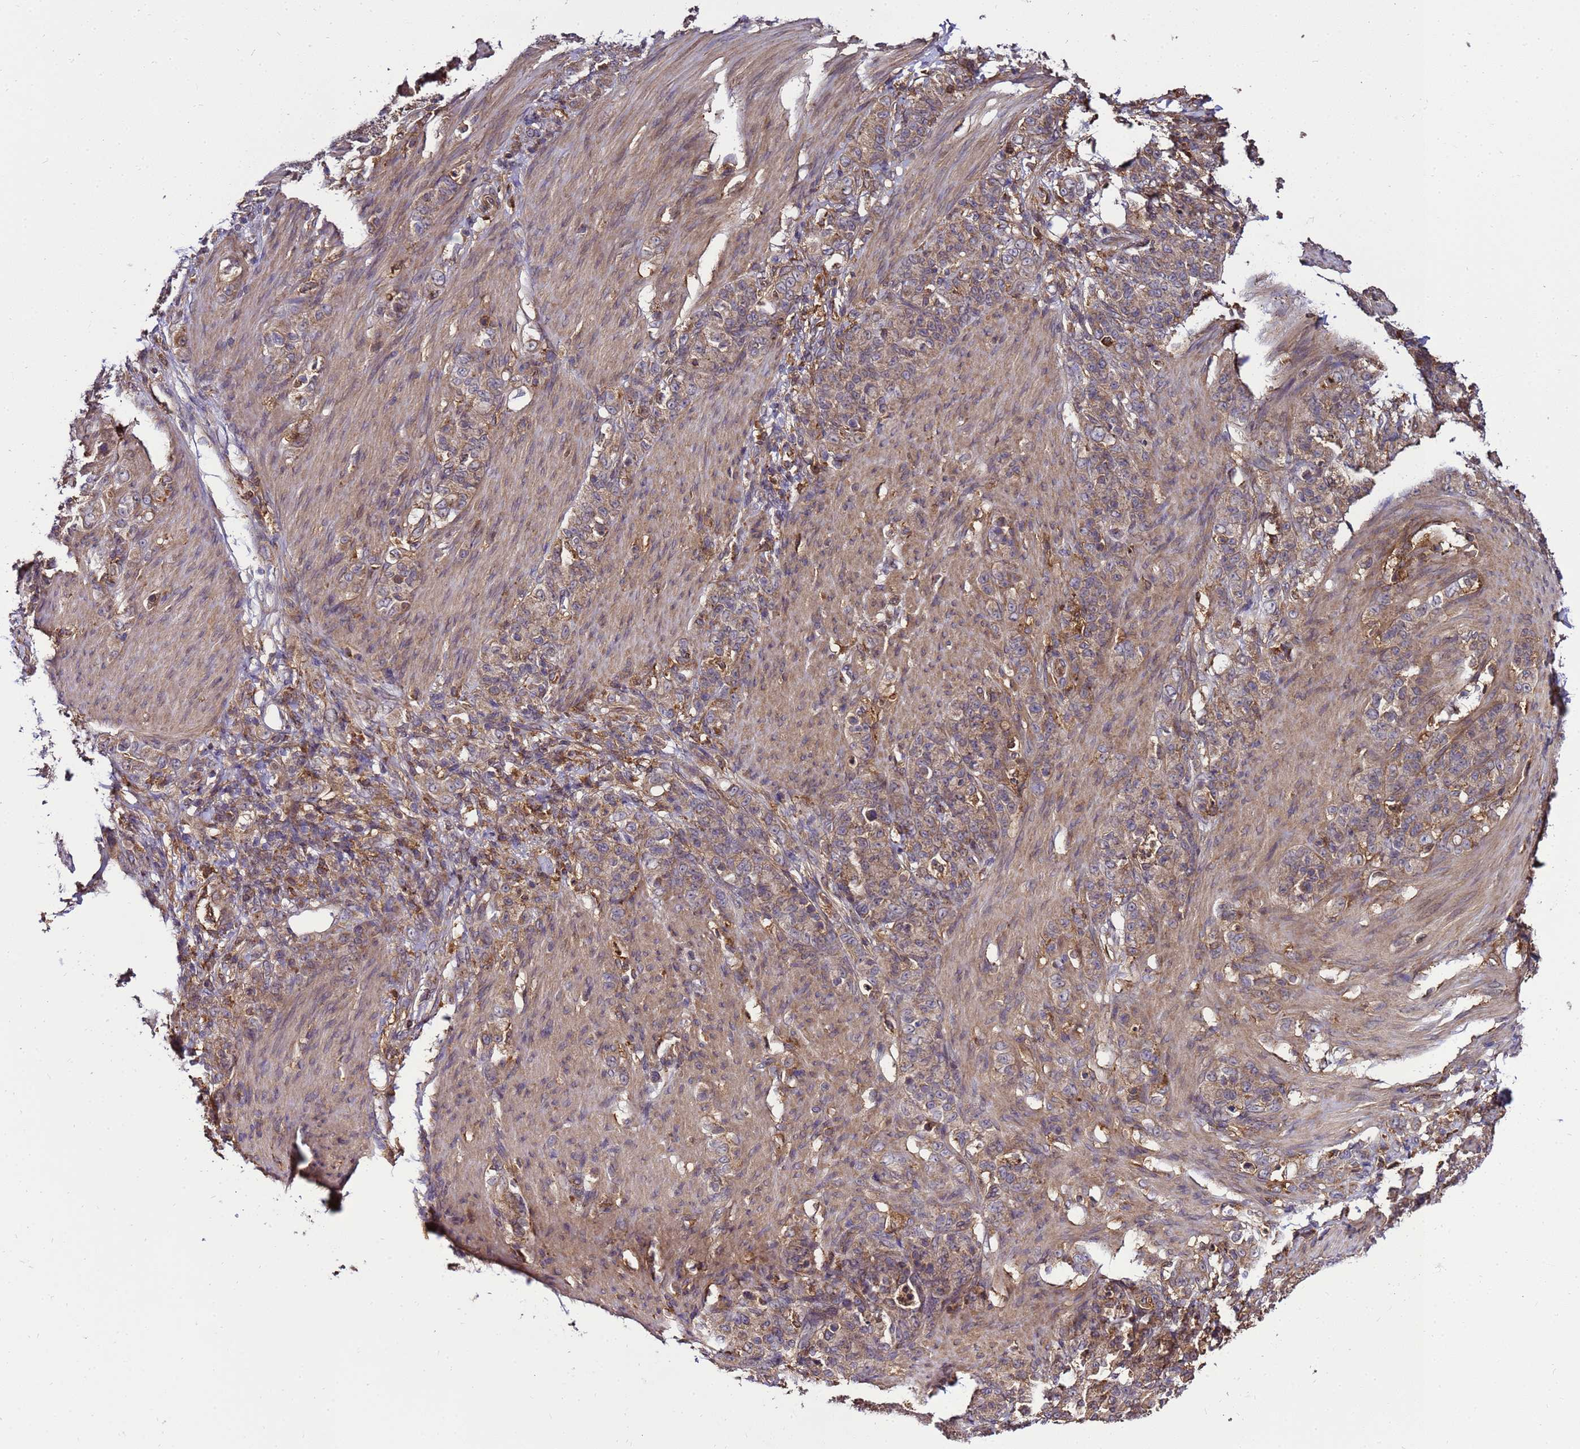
{"staining": {"intensity": "moderate", "quantity": ">75%", "location": "cytoplasmic/membranous"}, "tissue": "stomach cancer", "cell_type": "Tumor cells", "image_type": "cancer", "snomed": [{"axis": "morphology", "description": "Adenocarcinoma, NOS"}, {"axis": "topography", "description": "Stomach"}], "caption": "Immunohistochemistry (IHC) histopathology image of stomach adenocarcinoma stained for a protein (brown), which reveals medium levels of moderate cytoplasmic/membranous staining in about >75% of tumor cells.", "gene": "TRABD", "patient": {"sex": "female", "age": 79}}